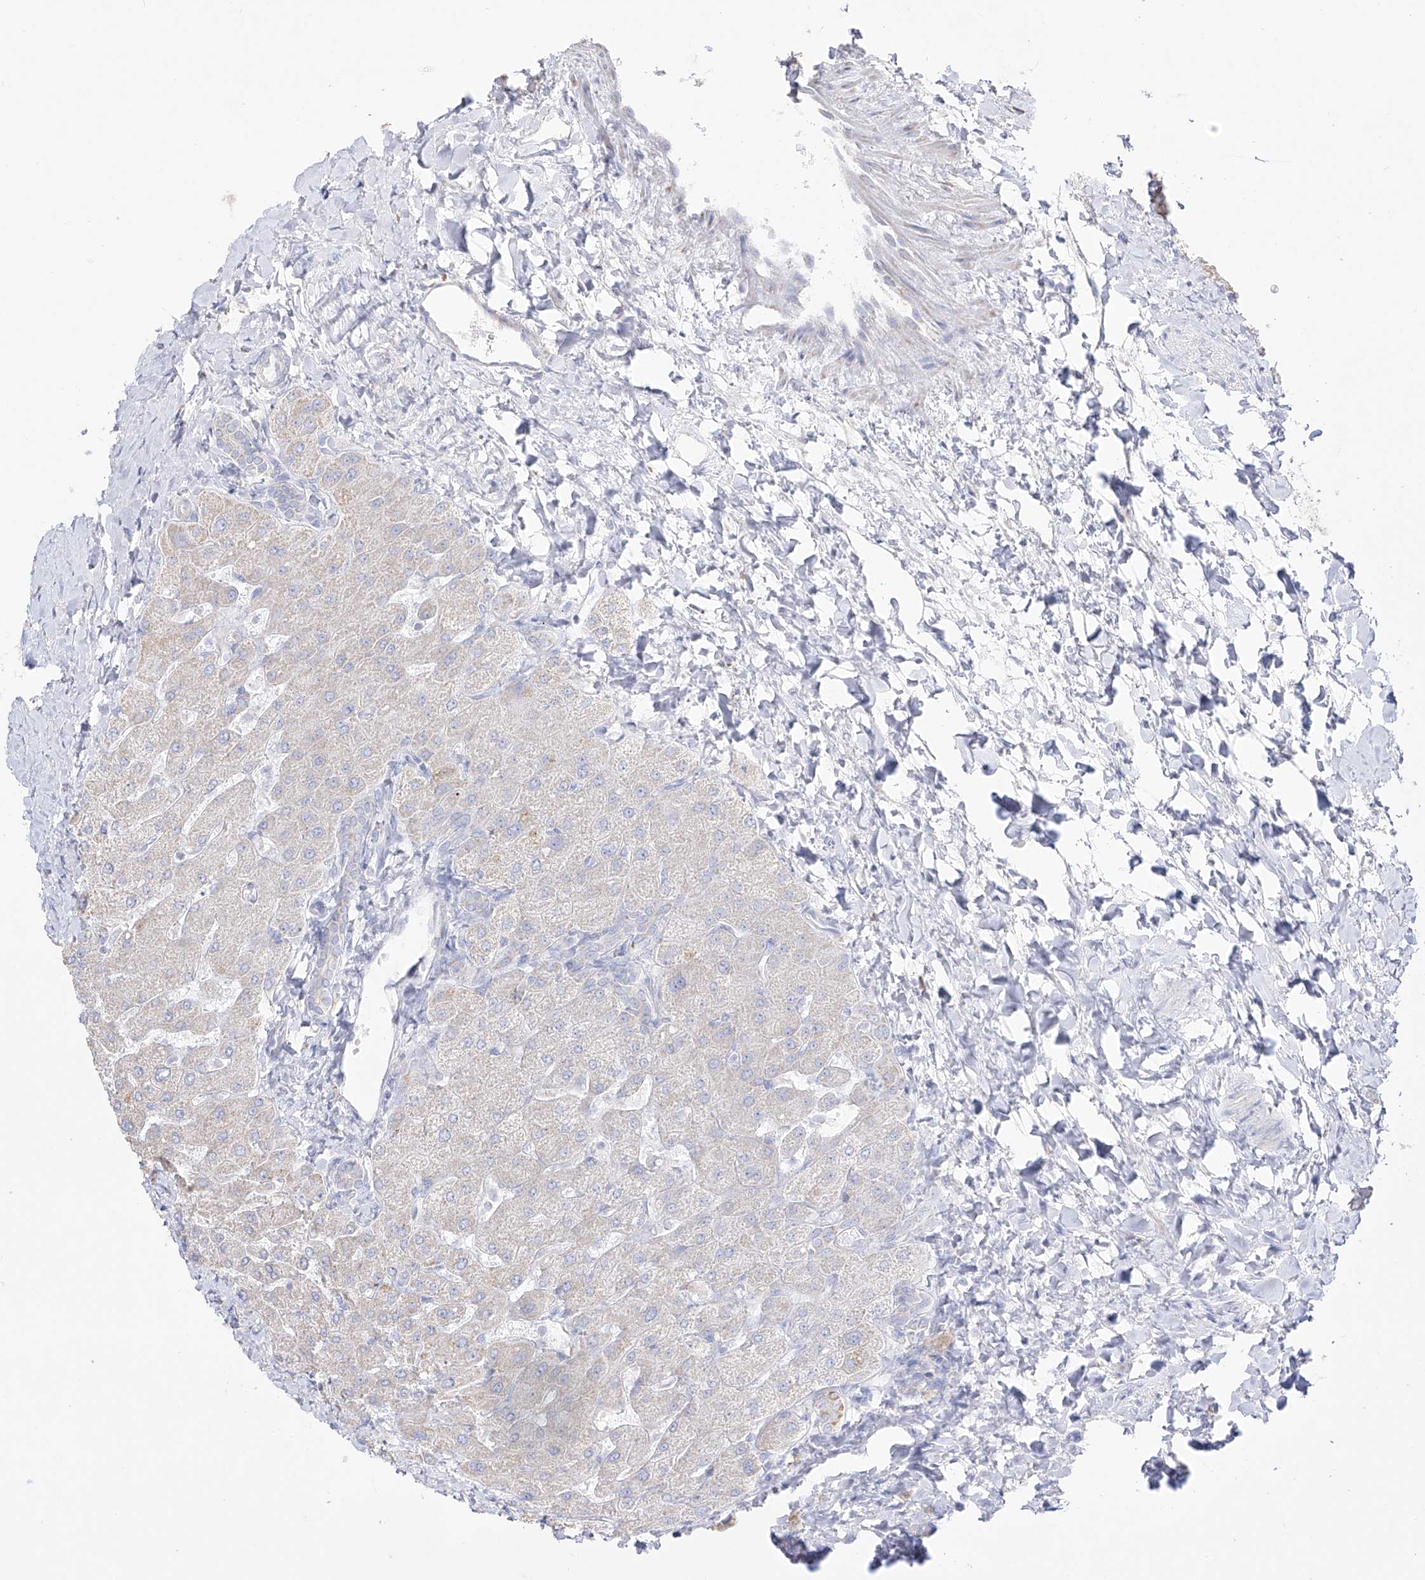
{"staining": {"intensity": "negative", "quantity": "none", "location": "none"}, "tissue": "liver", "cell_type": "Cholangiocytes", "image_type": "normal", "snomed": [{"axis": "morphology", "description": "Normal tissue, NOS"}, {"axis": "topography", "description": "Liver"}], "caption": "This is an immunohistochemistry (IHC) histopathology image of normal human liver. There is no staining in cholangiocytes.", "gene": "RCHY1", "patient": {"sex": "male", "age": 55}}